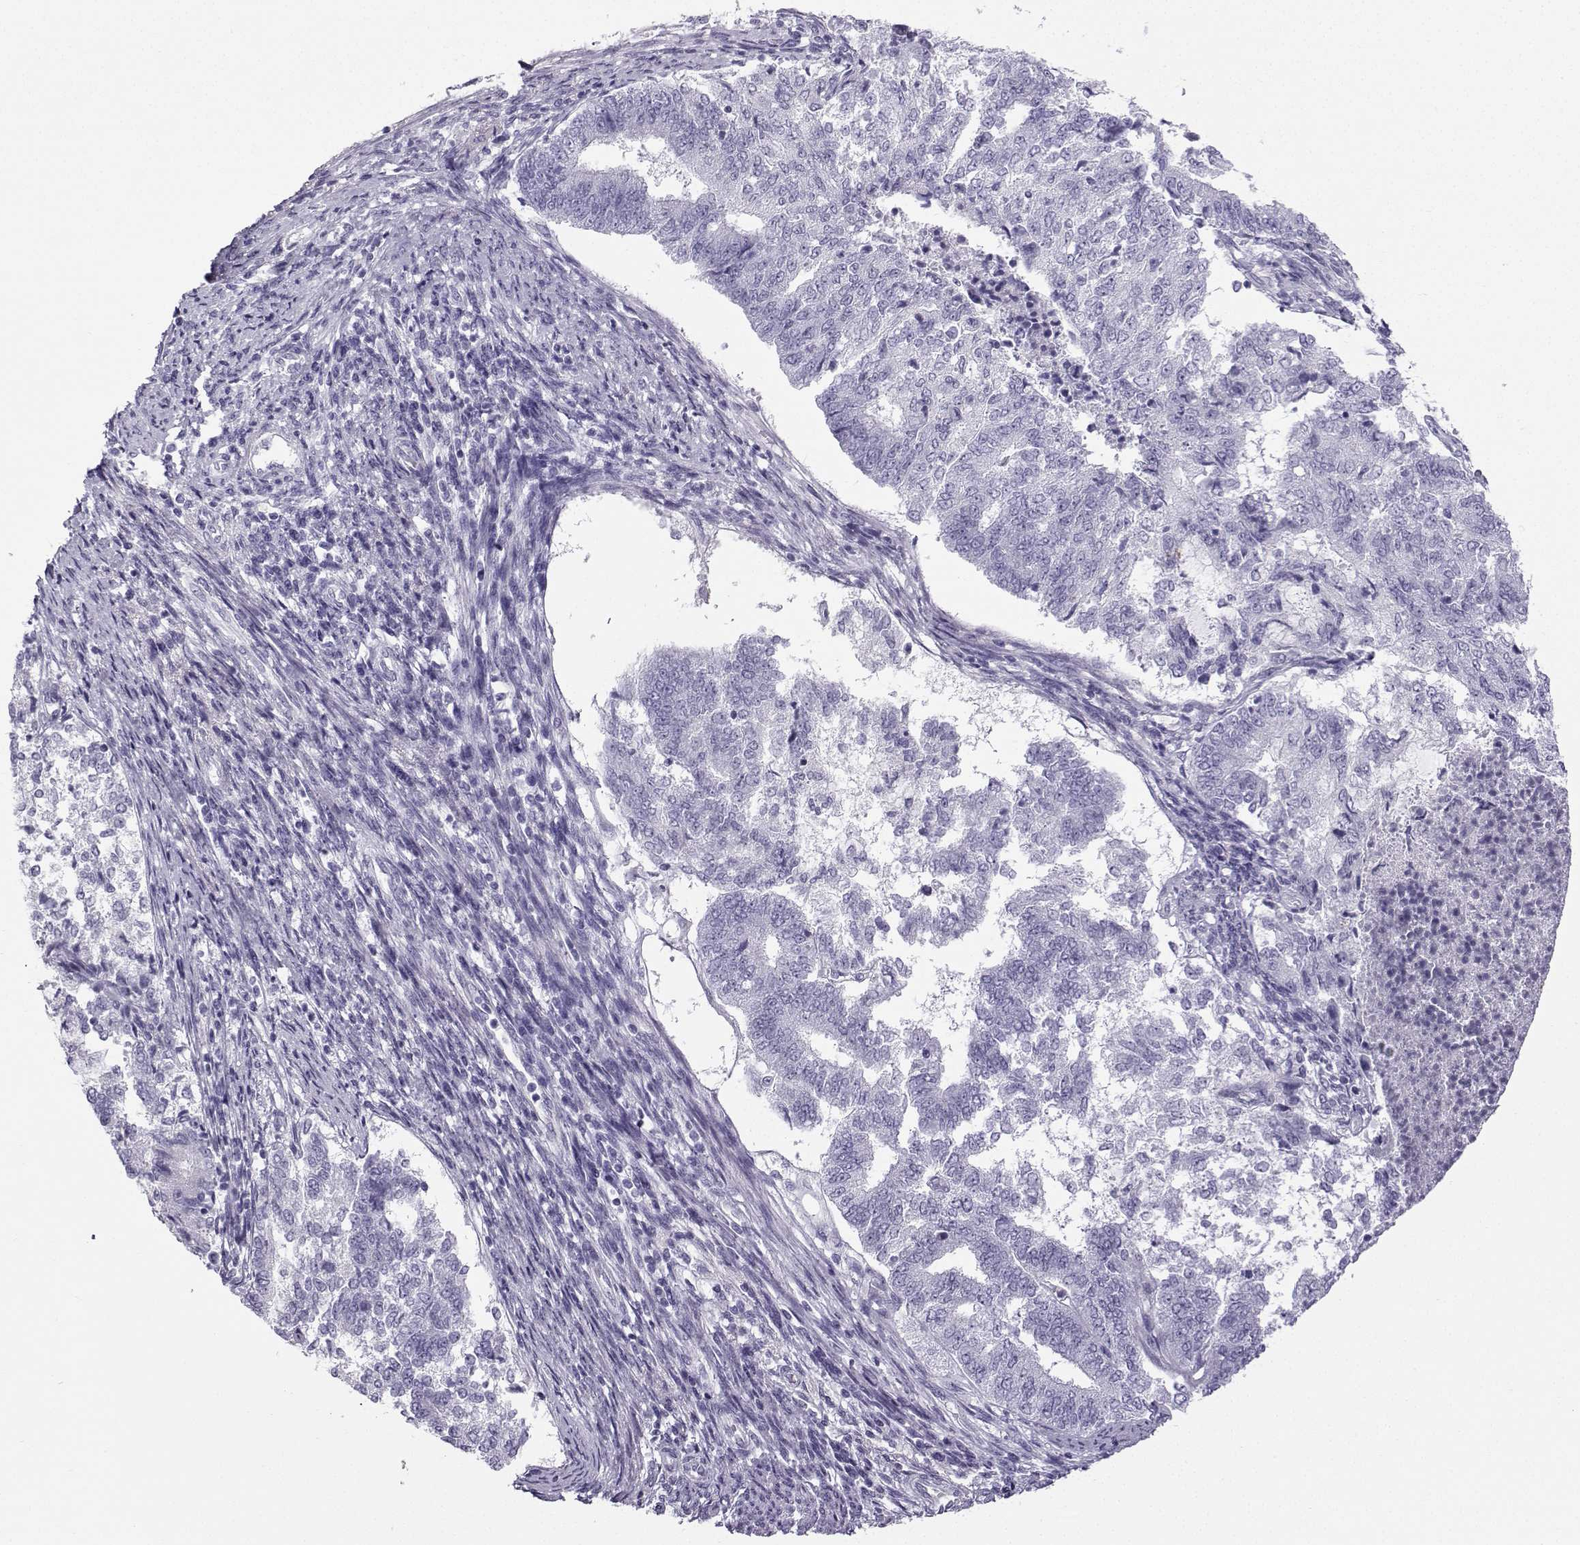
{"staining": {"intensity": "negative", "quantity": "none", "location": "none"}, "tissue": "endometrial cancer", "cell_type": "Tumor cells", "image_type": "cancer", "snomed": [{"axis": "morphology", "description": "Adenocarcinoma, NOS"}, {"axis": "topography", "description": "Endometrium"}], "caption": "Immunohistochemistry micrograph of neoplastic tissue: endometrial cancer (adenocarcinoma) stained with DAB (3,3'-diaminobenzidine) demonstrates no significant protein positivity in tumor cells. The staining was performed using DAB to visualize the protein expression in brown, while the nuclei were stained in blue with hematoxylin (Magnification: 20x).", "gene": "ZBTB8B", "patient": {"sex": "female", "age": 65}}